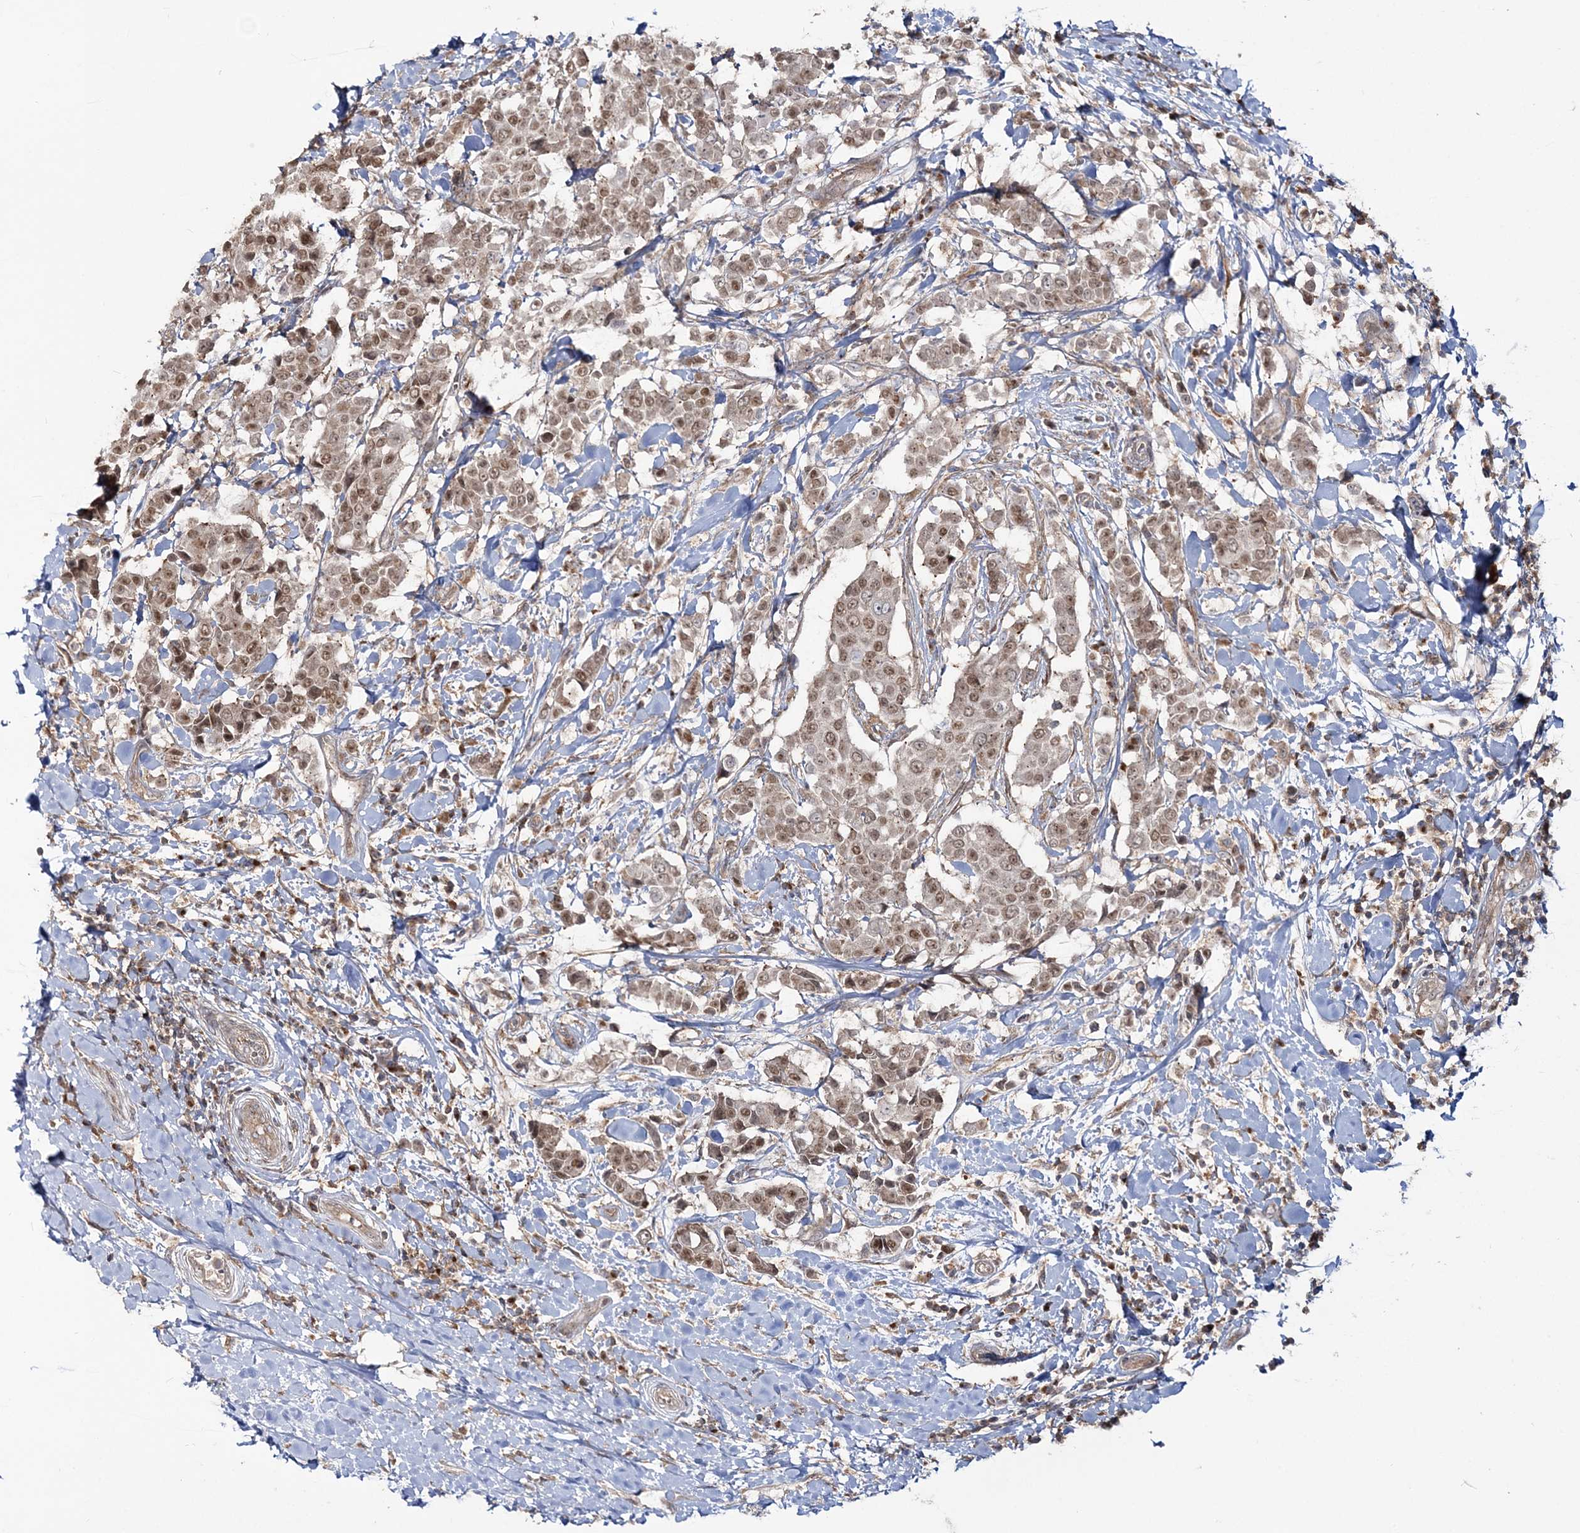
{"staining": {"intensity": "moderate", "quantity": ">75%", "location": "nuclear"}, "tissue": "breast cancer", "cell_type": "Tumor cells", "image_type": "cancer", "snomed": [{"axis": "morphology", "description": "Duct carcinoma"}, {"axis": "topography", "description": "Breast"}], "caption": "Immunohistochemical staining of human breast infiltrating ductal carcinoma exhibits medium levels of moderate nuclear protein expression in approximately >75% of tumor cells. The protein is shown in brown color, while the nuclei are stained blue.", "gene": "MOCS2", "patient": {"sex": "female", "age": 27}}